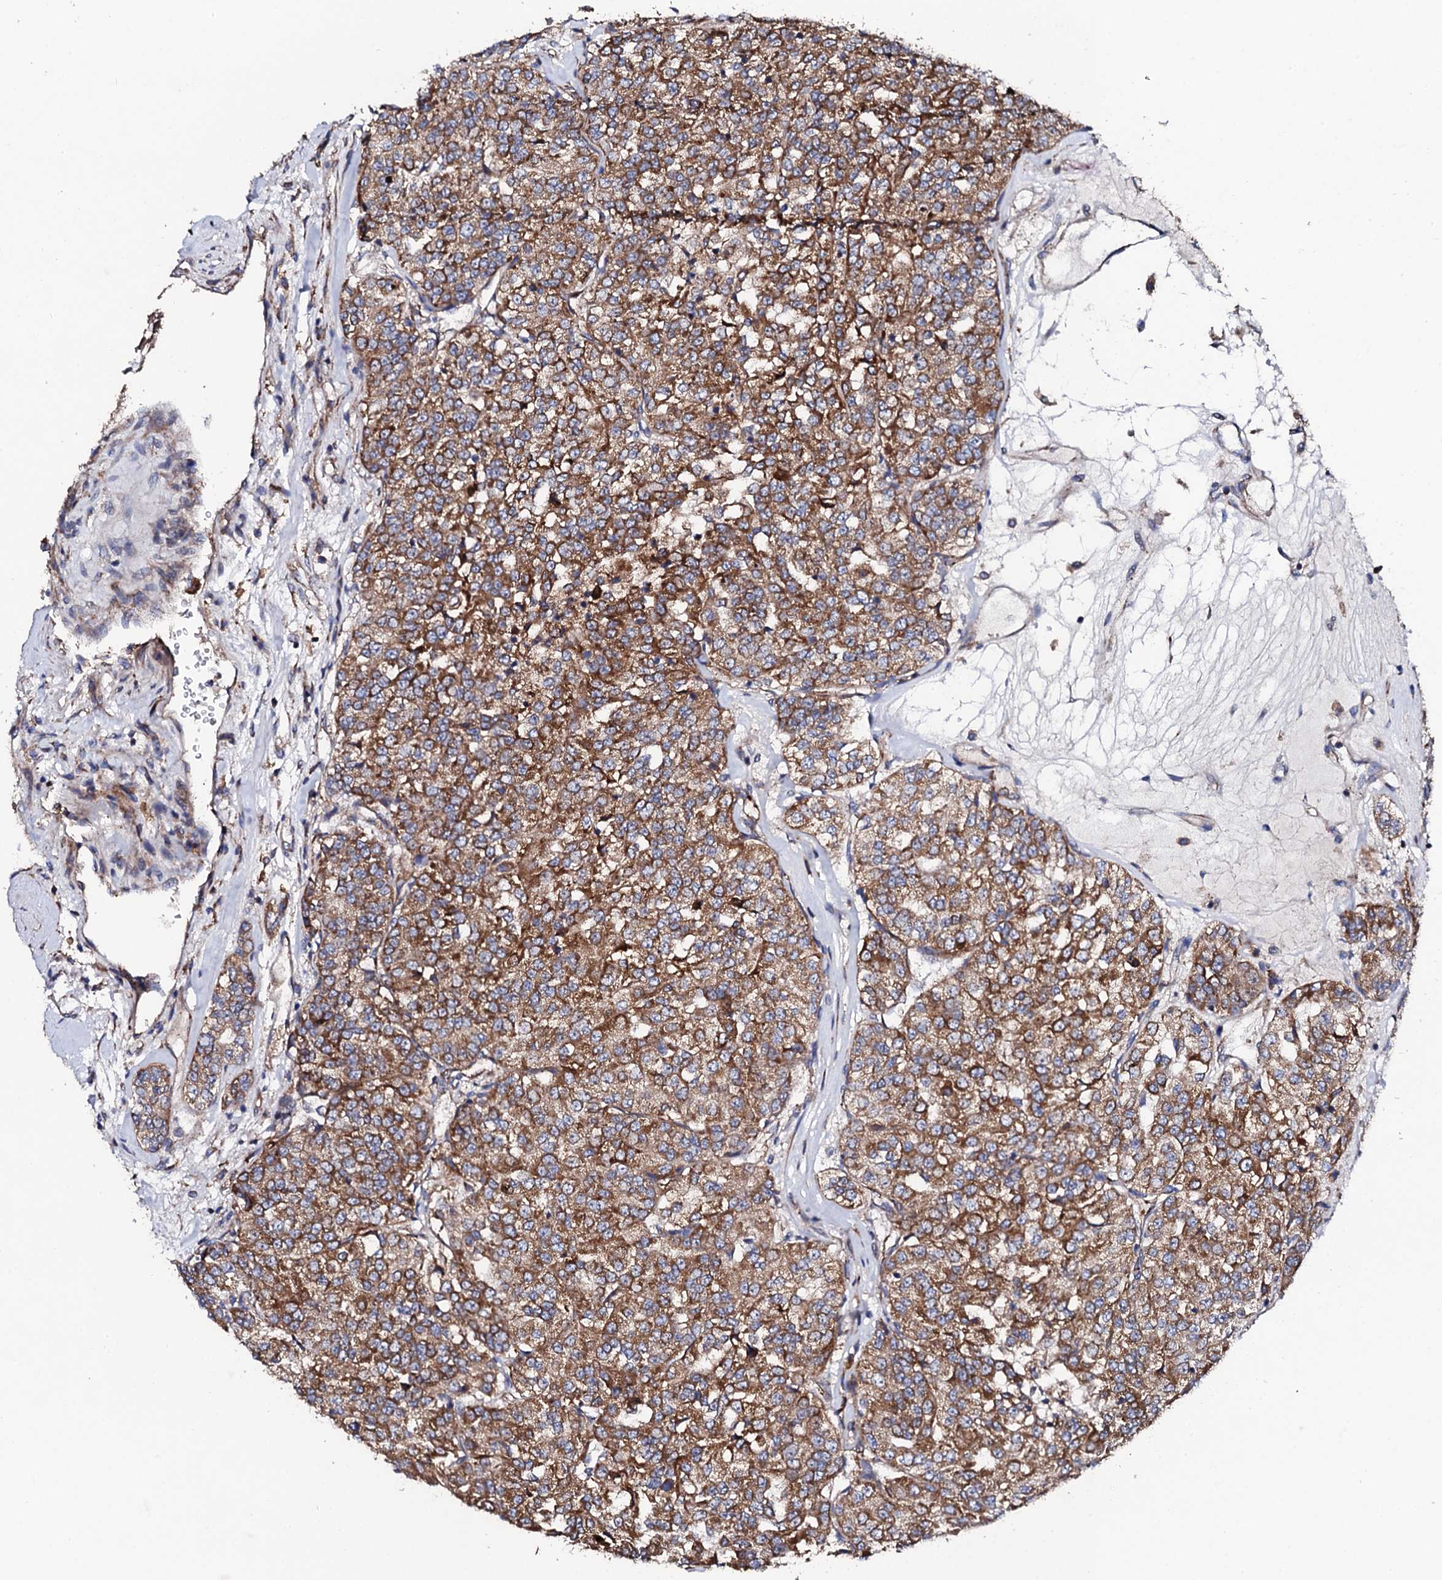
{"staining": {"intensity": "strong", "quantity": ">75%", "location": "cytoplasmic/membranous"}, "tissue": "renal cancer", "cell_type": "Tumor cells", "image_type": "cancer", "snomed": [{"axis": "morphology", "description": "Adenocarcinoma, NOS"}, {"axis": "topography", "description": "Kidney"}], "caption": "Immunohistochemical staining of renal cancer (adenocarcinoma) exhibits high levels of strong cytoplasmic/membranous positivity in approximately >75% of tumor cells.", "gene": "LIPT2", "patient": {"sex": "female", "age": 63}}